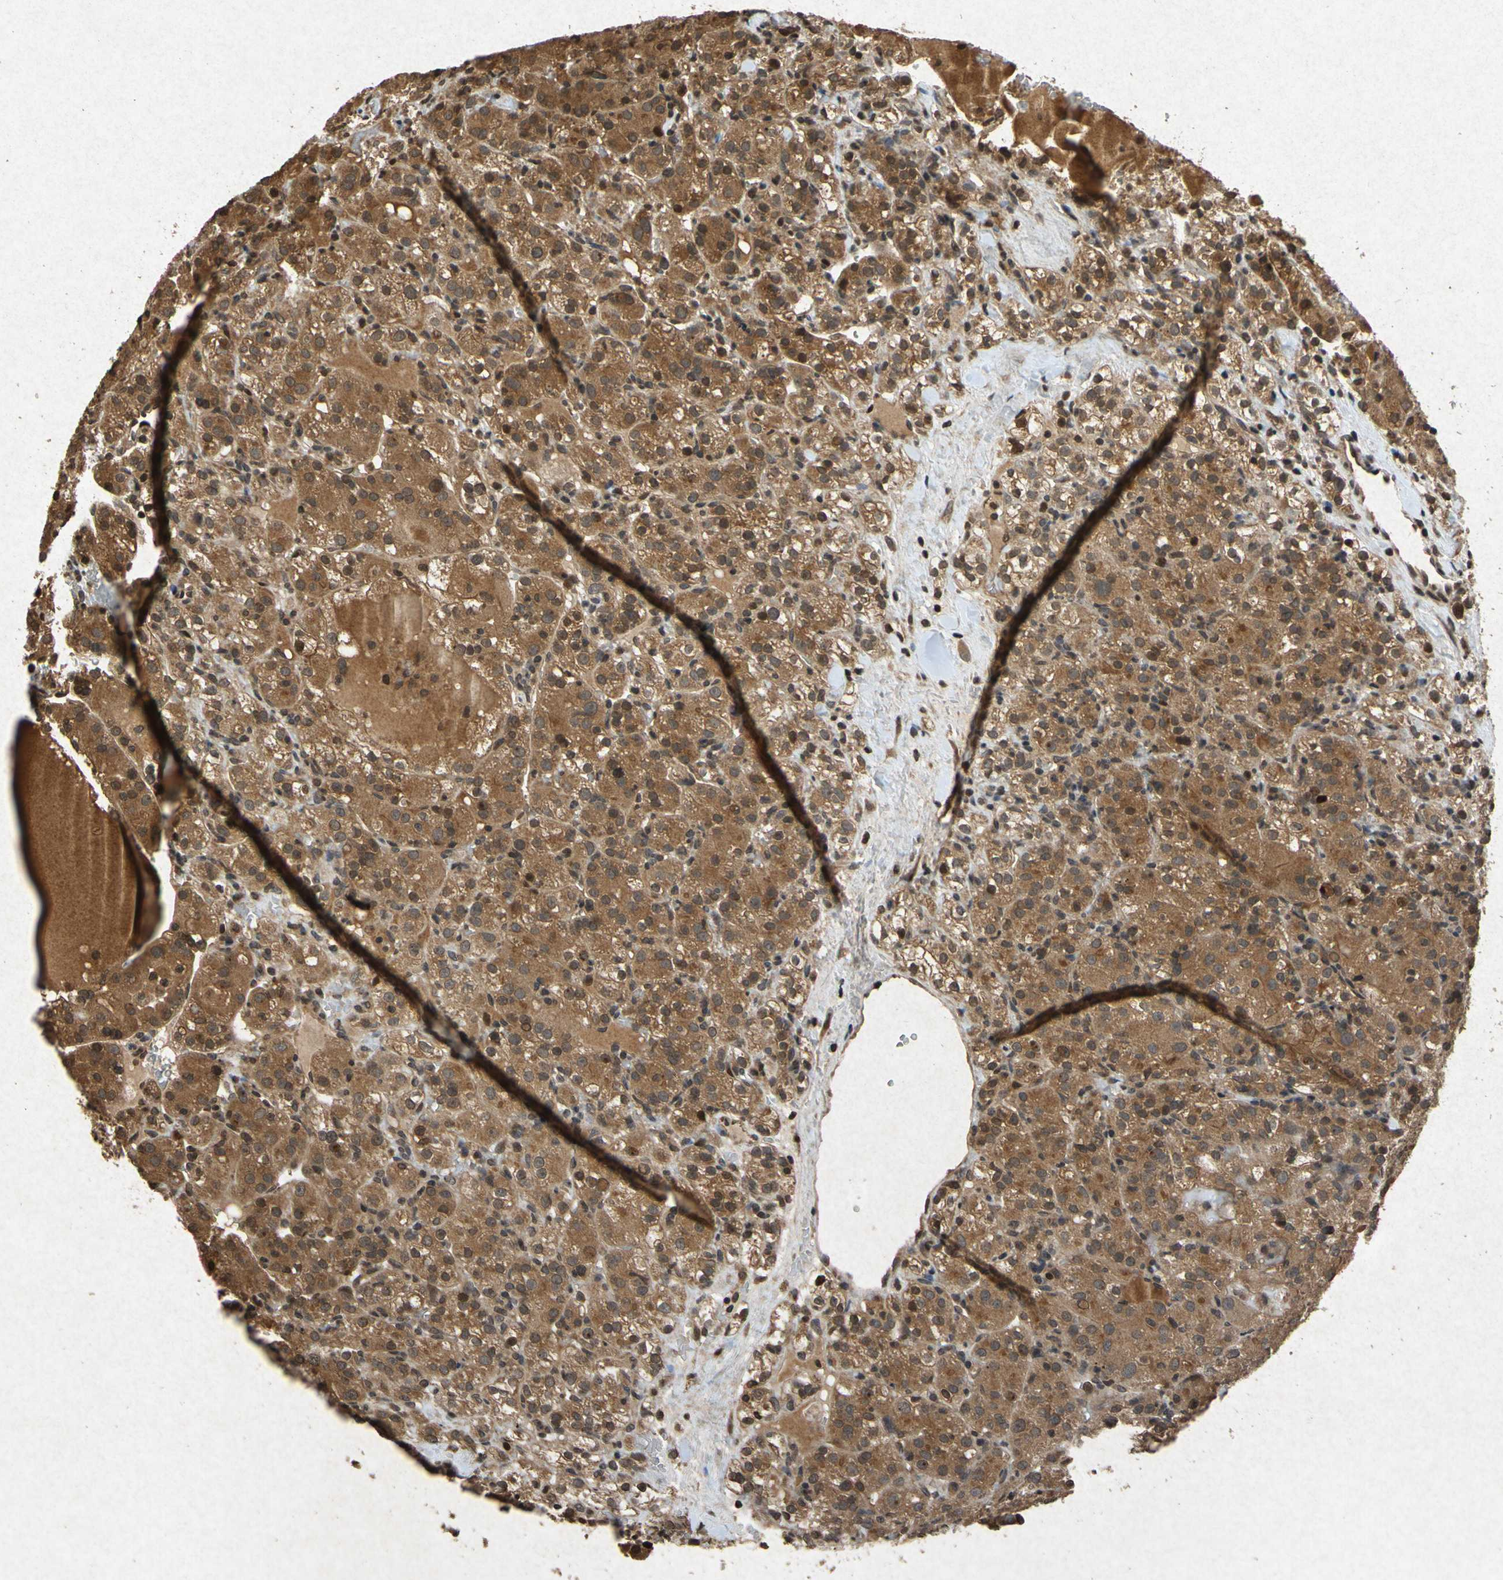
{"staining": {"intensity": "moderate", "quantity": ">75%", "location": "cytoplasmic/membranous"}, "tissue": "renal cancer", "cell_type": "Tumor cells", "image_type": "cancer", "snomed": [{"axis": "morphology", "description": "Normal tissue, NOS"}, {"axis": "morphology", "description": "Adenocarcinoma, NOS"}, {"axis": "topography", "description": "Kidney"}], "caption": "Brown immunohistochemical staining in human renal cancer (adenocarcinoma) shows moderate cytoplasmic/membranous staining in about >75% of tumor cells.", "gene": "ATP6V1H", "patient": {"sex": "male", "age": 61}}